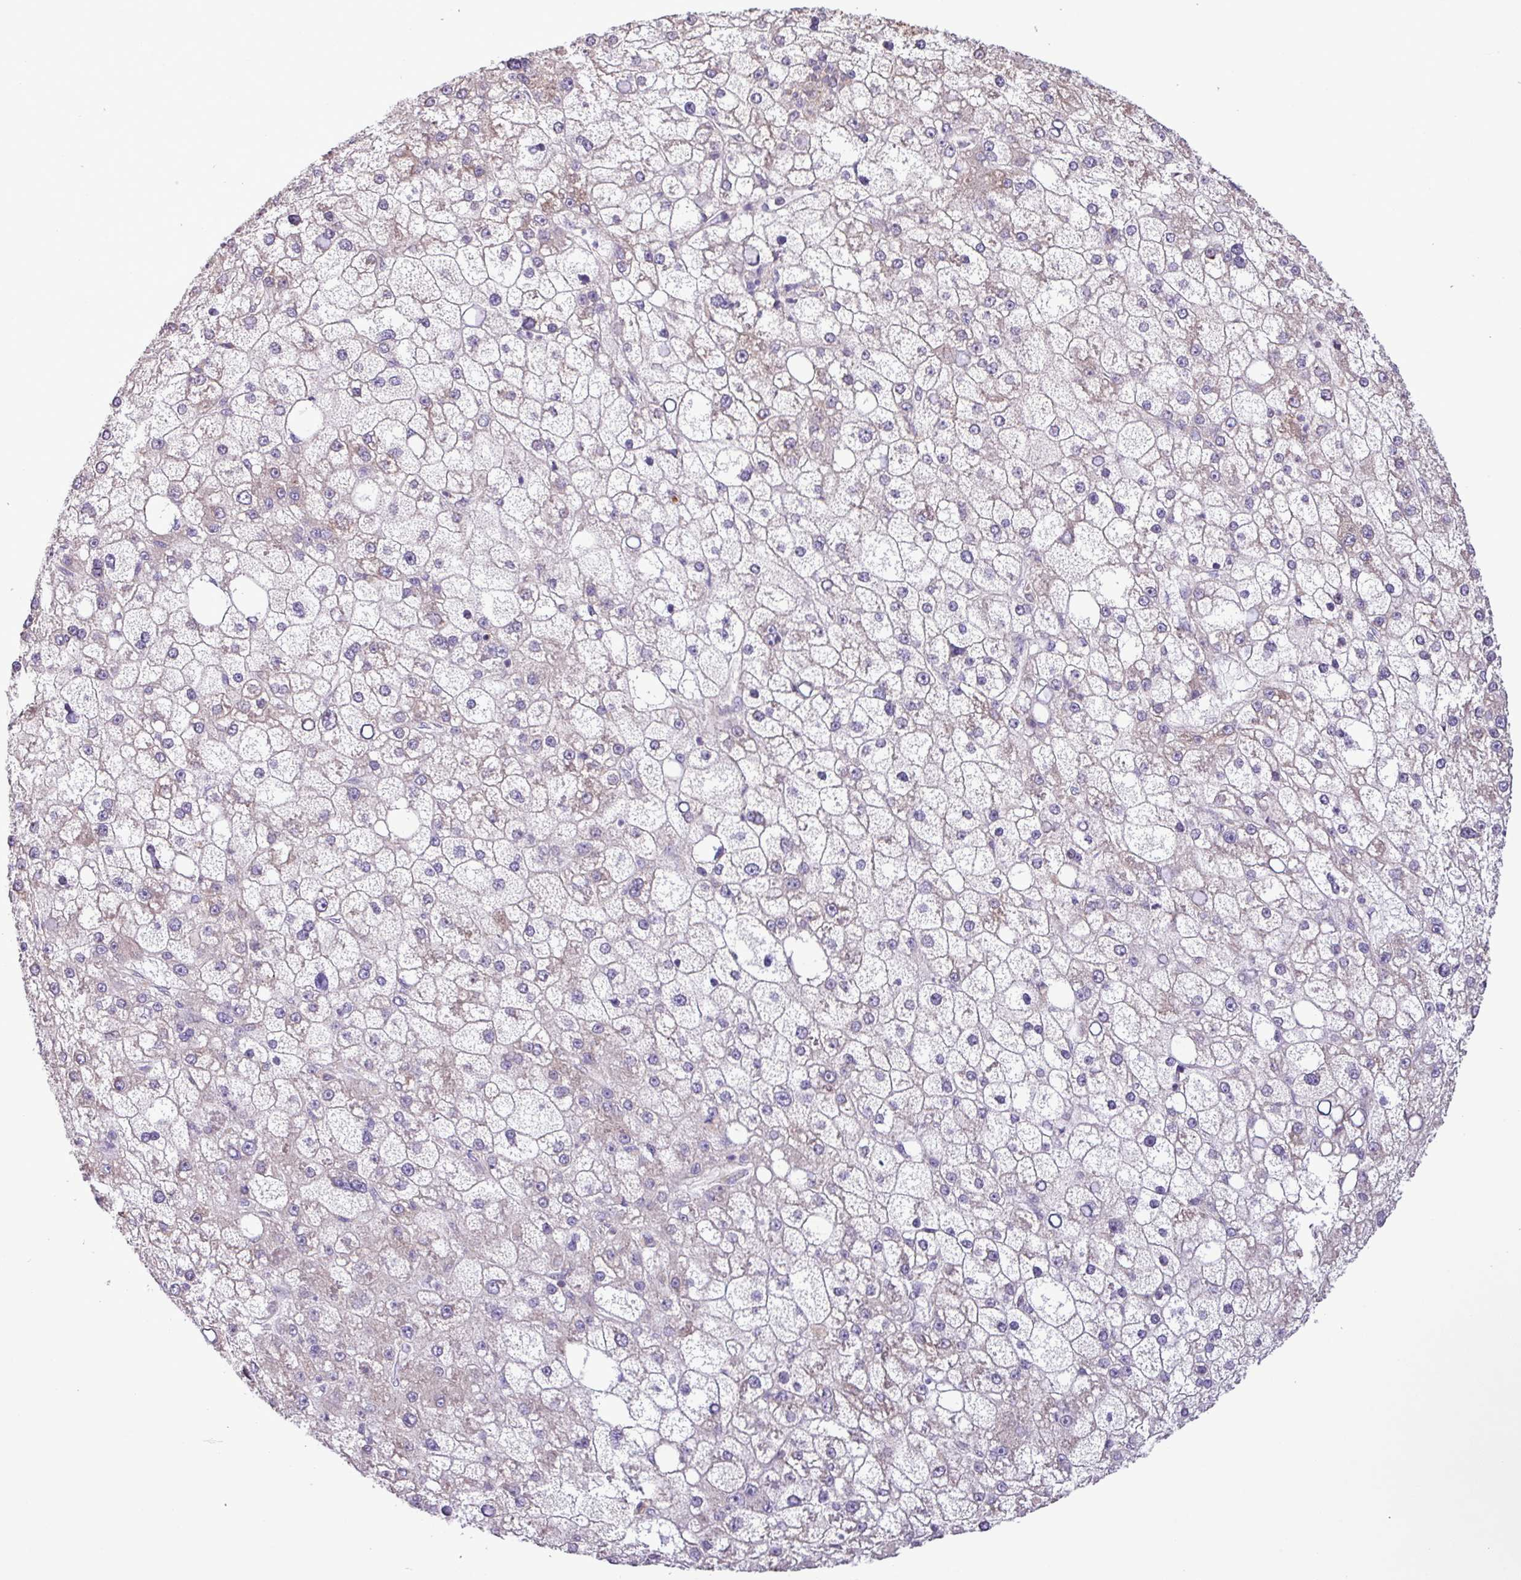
{"staining": {"intensity": "negative", "quantity": "none", "location": "none"}, "tissue": "liver cancer", "cell_type": "Tumor cells", "image_type": "cancer", "snomed": [{"axis": "morphology", "description": "Carcinoma, Hepatocellular, NOS"}, {"axis": "topography", "description": "Liver"}], "caption": "Immunohistochemistry micrograph of liver hepatocellular carcinoma stained for a protein (brown), which displays no staining in tumor cells. (DAB (3,3'-diaminobenzidine) immunohistochemistry visualized using brightfield microscopy, high magnification).", "gene": "MEGF6", "patient": {"sex": "male", "age": 67}}